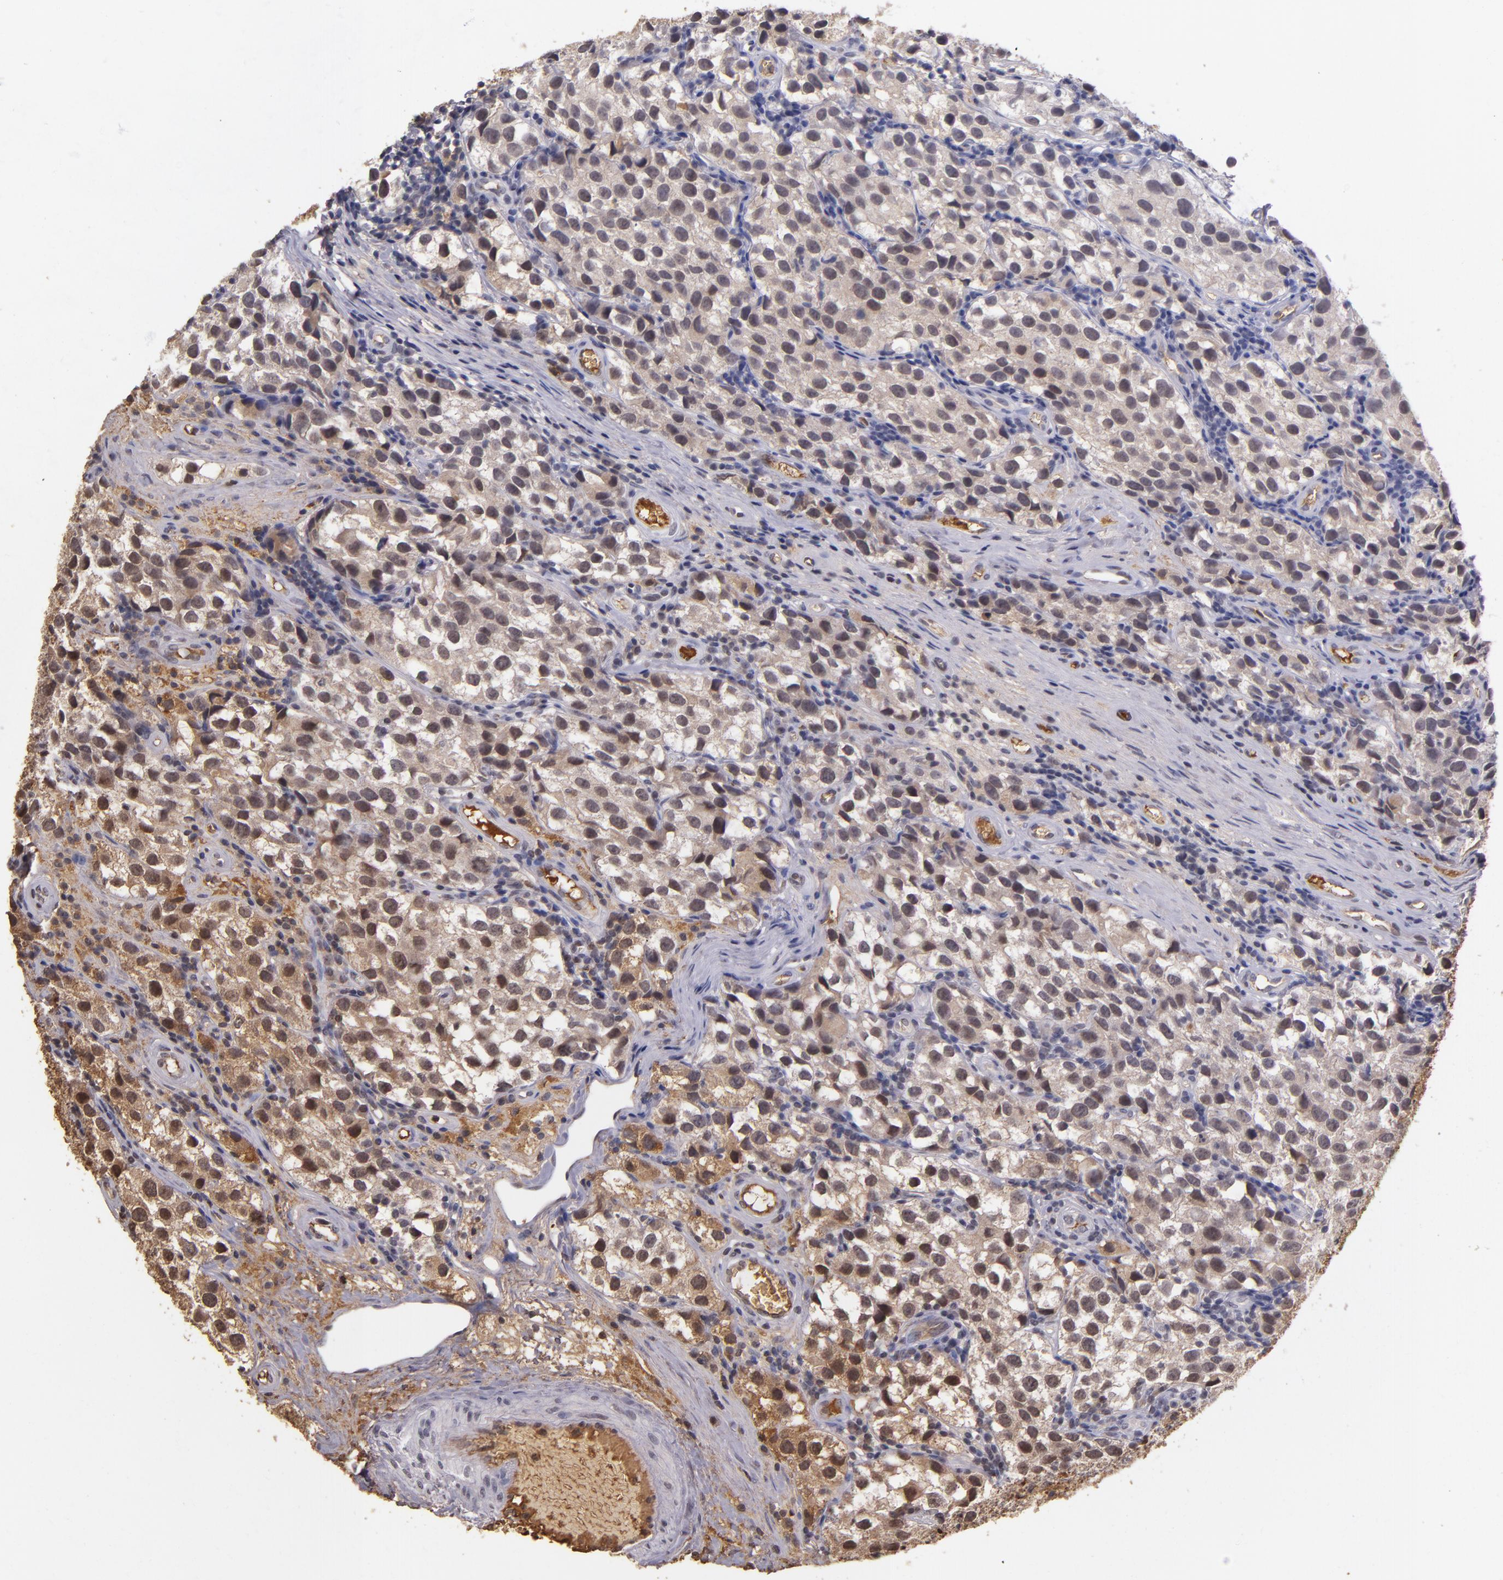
{"staining": {"intensity": "strong", "quantity": ">75%", "location": "cytoplasmic/membranous"}, "tissue": "testis cancer", "cell_type": "Tumor cells", "image_type": "cancer", "snomed": [{"axis": "morphology", "description": "Seminoma, NOS"}, {"axis": "topography", "description": "Testis"}], "caption": "Immunohistochemical staining of human testis cancer (seminoma) exhibits high levels of strong cytoplasmic/membranous expression in approximately >75% of tumor cells.", "gene": "PTS", "patient": {"sex": "male", "age": 39}}